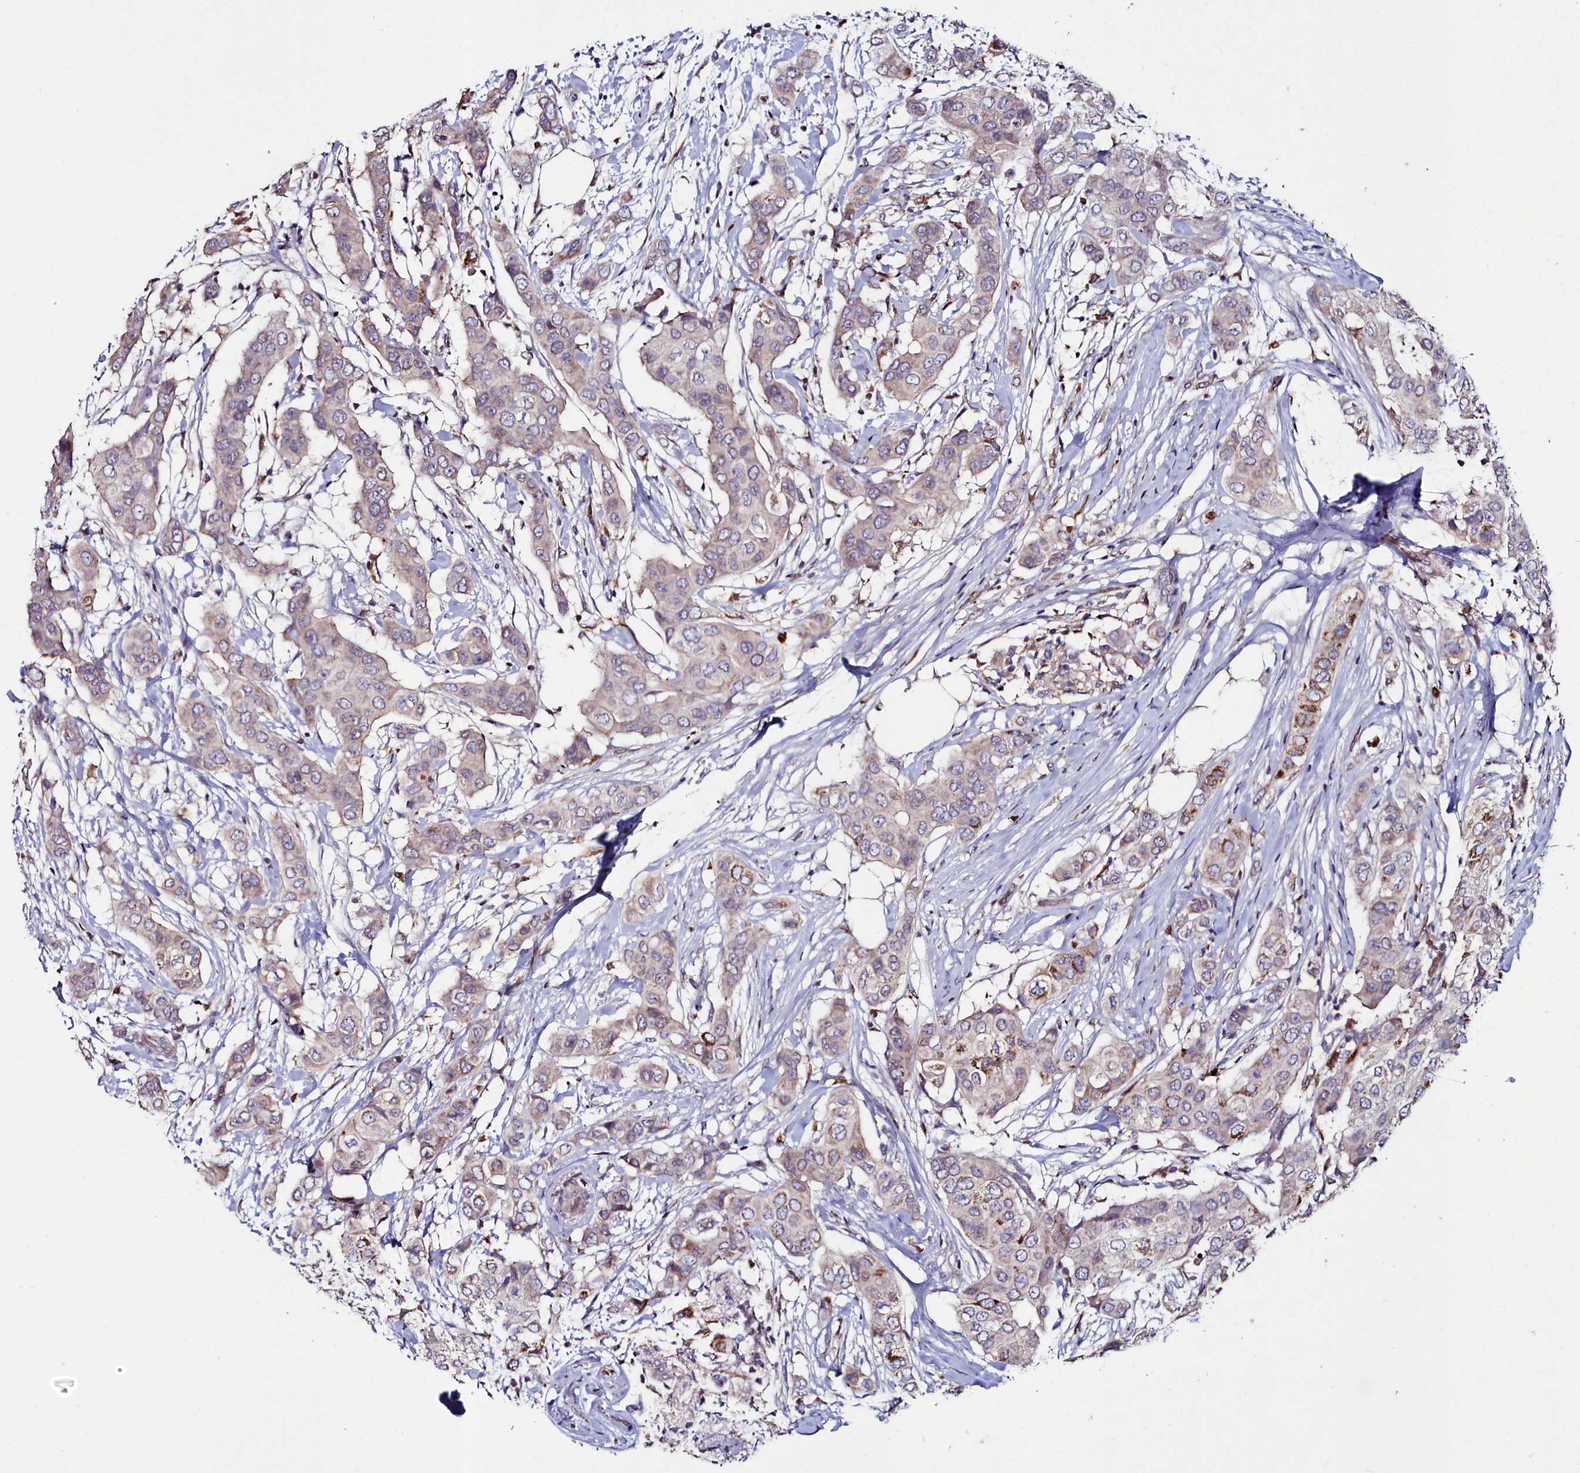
{"staining": {"intensity": "moderate", "quantity": "<25%", "location": "cytoplasmic/membranous"}, "tissue": "breast cancer", "cell_type": "Tumor cells", "image_type": "cancer", "snomed": [{"axis": "morphology", "description": "Lobular carcinoma"}, {"axis": "topography", "description": "Breast"}], "caption": "Immunohistochemical staining of lobular carcinoma (breast) demonstrates low levels of moderate cytoplasmic/membranous protein positivity in approximately <25% of tumor cells.", "gene": "AMBRA1", "patient": {"sex": "female", "age": 51}}